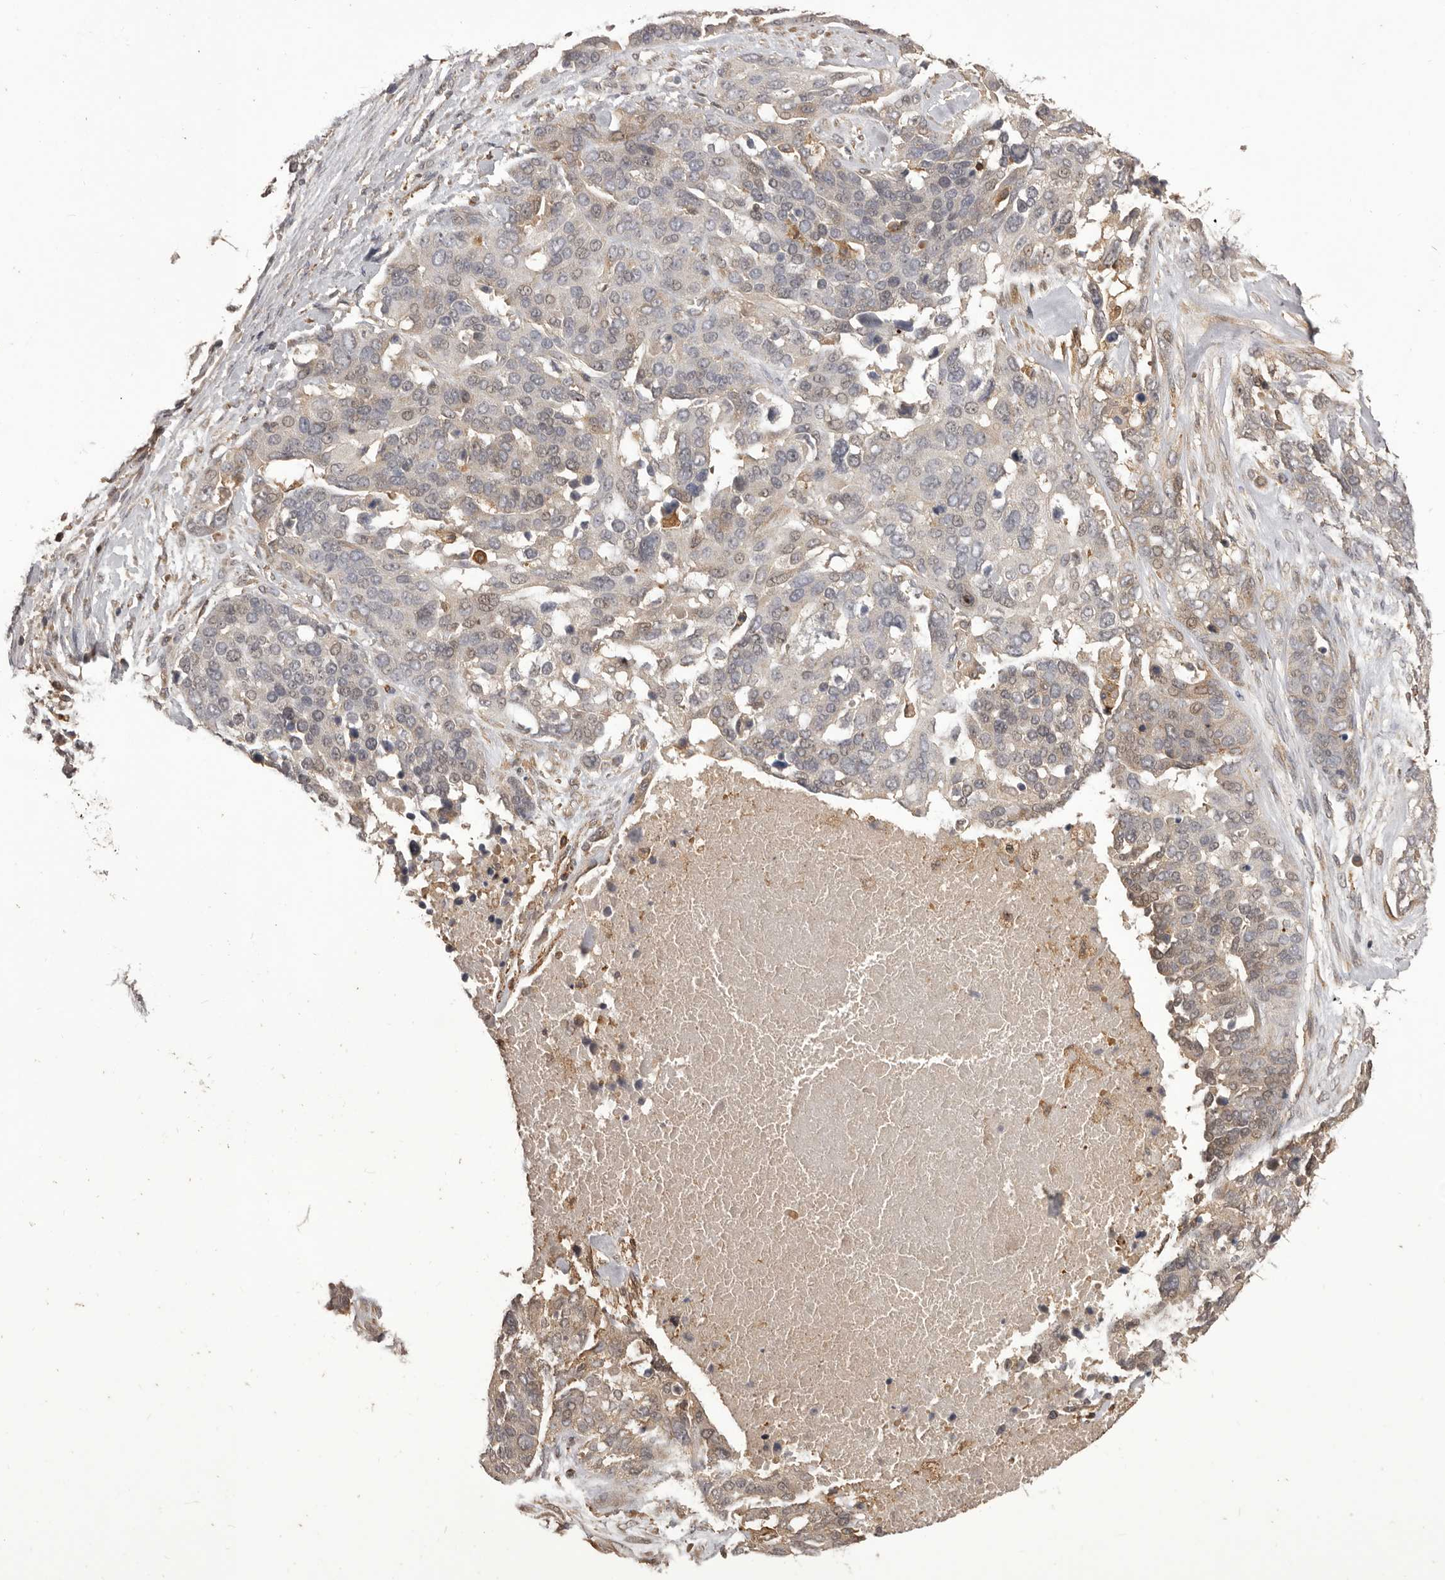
{"staining": {"intensity": "weak", "quantity": "<25%", "location": "cytoplasmic/membranous"}, "tissue": "ovarian cancer", "cell_type": "Tumor cells", "image_type": "cancer", "snomed": [{"axis": "morphology", "description": "Cystadenocarcinoma, serous, NOS"}, {"axis": "topography", "description": "Ovary"}], "caption": "This photomicrograph is of ovarian serous cystadenocarcinoma stained with IHC to label a protein in brown with the nuclei are counter-stained blue. There is no positivity in tumor cells.", "gene": "GLIPR2", "patient": {"sex": "female", "age": 44}}